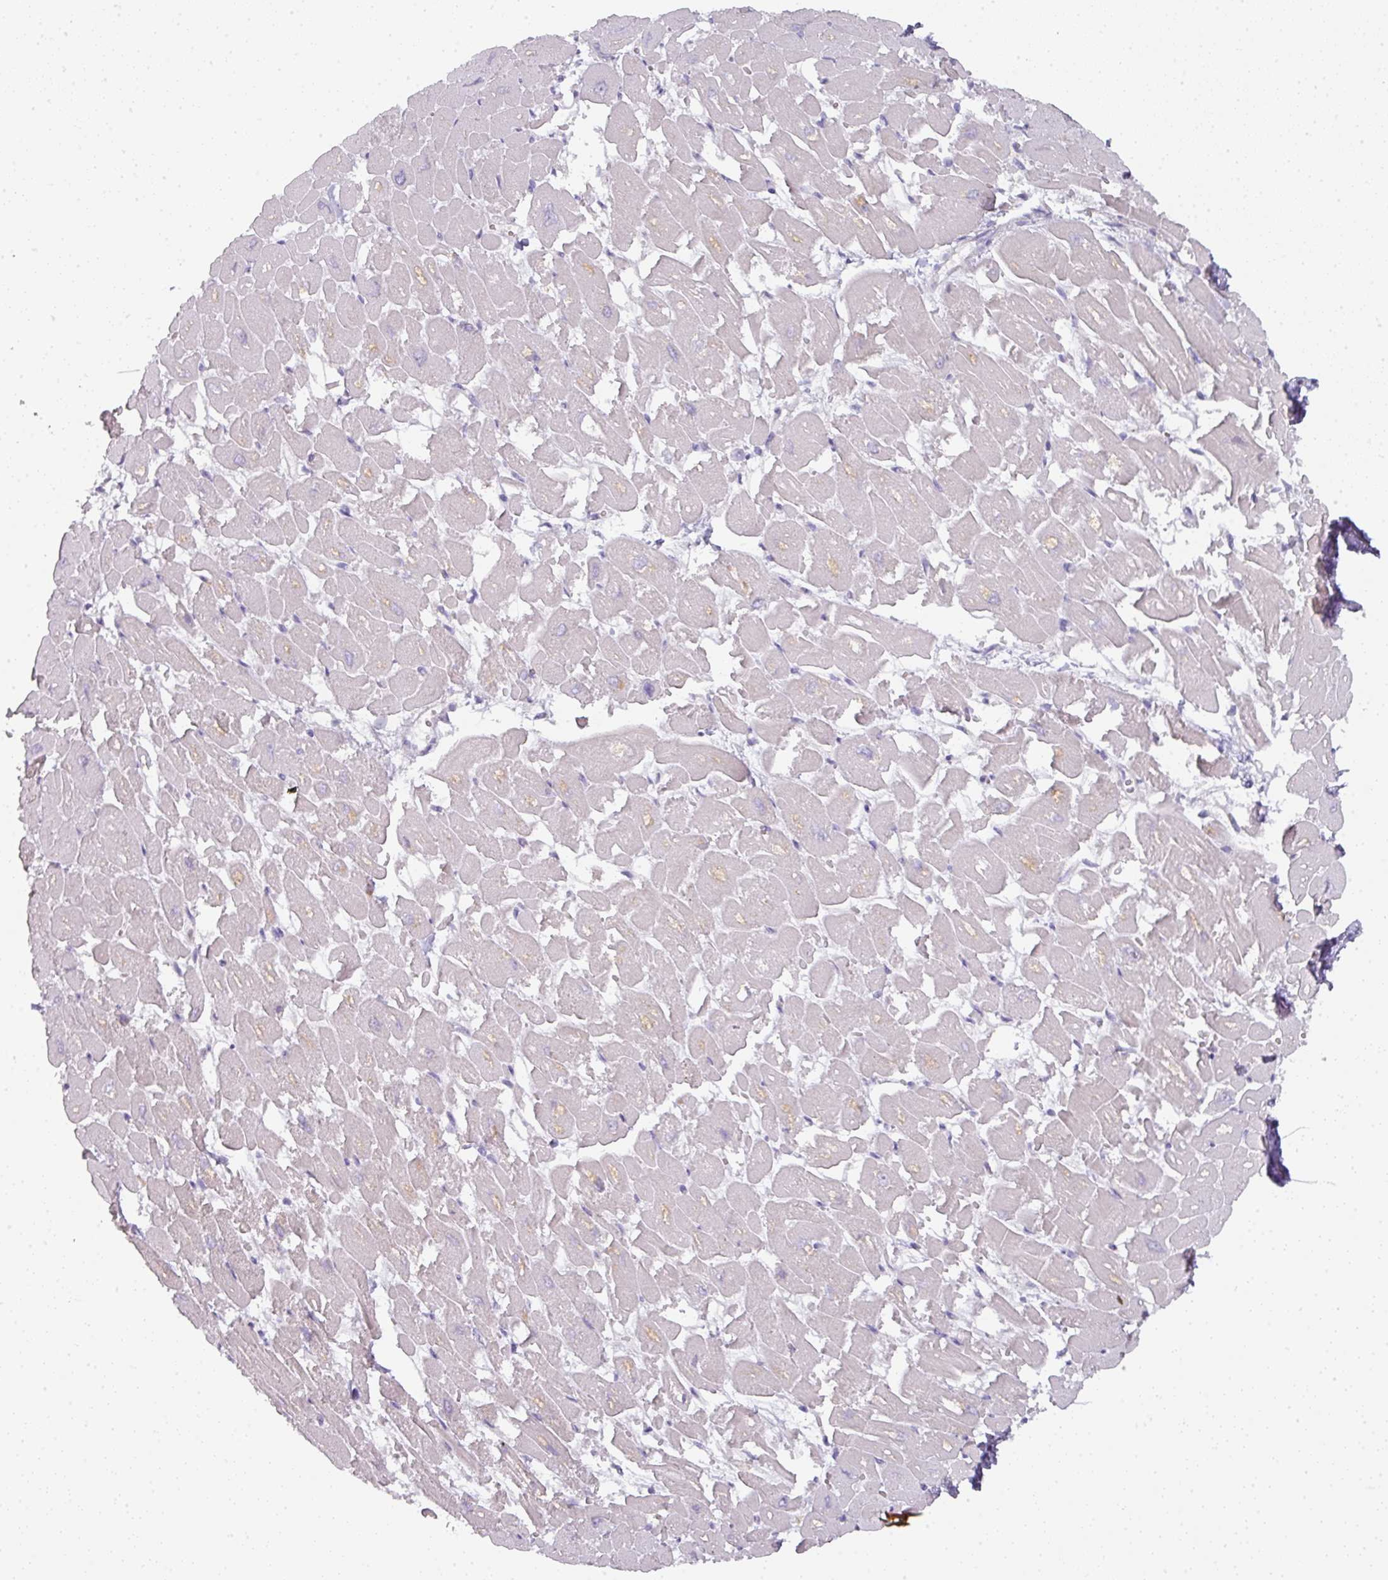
{"staining": {"intensity": "weak", "quantity": "<25%", "location": "cytoplasmic/membranous"}, "tissue": "heart muscle", "cell_type": "Cardiomyocytes", "image_type": "normal", "snomed": [{"axis": "morphology", "description": "Normal tissue, NOS"}, {"axis": "topography", "description": "Heart"}], "caption": "This is an immunohistochemistry (IHC) photomicrograph of normal human heart muscle. There is no positivity in cardiomyocytes.", "gene": "HHEX", "patient": {"sex": "male", "age": 54}}